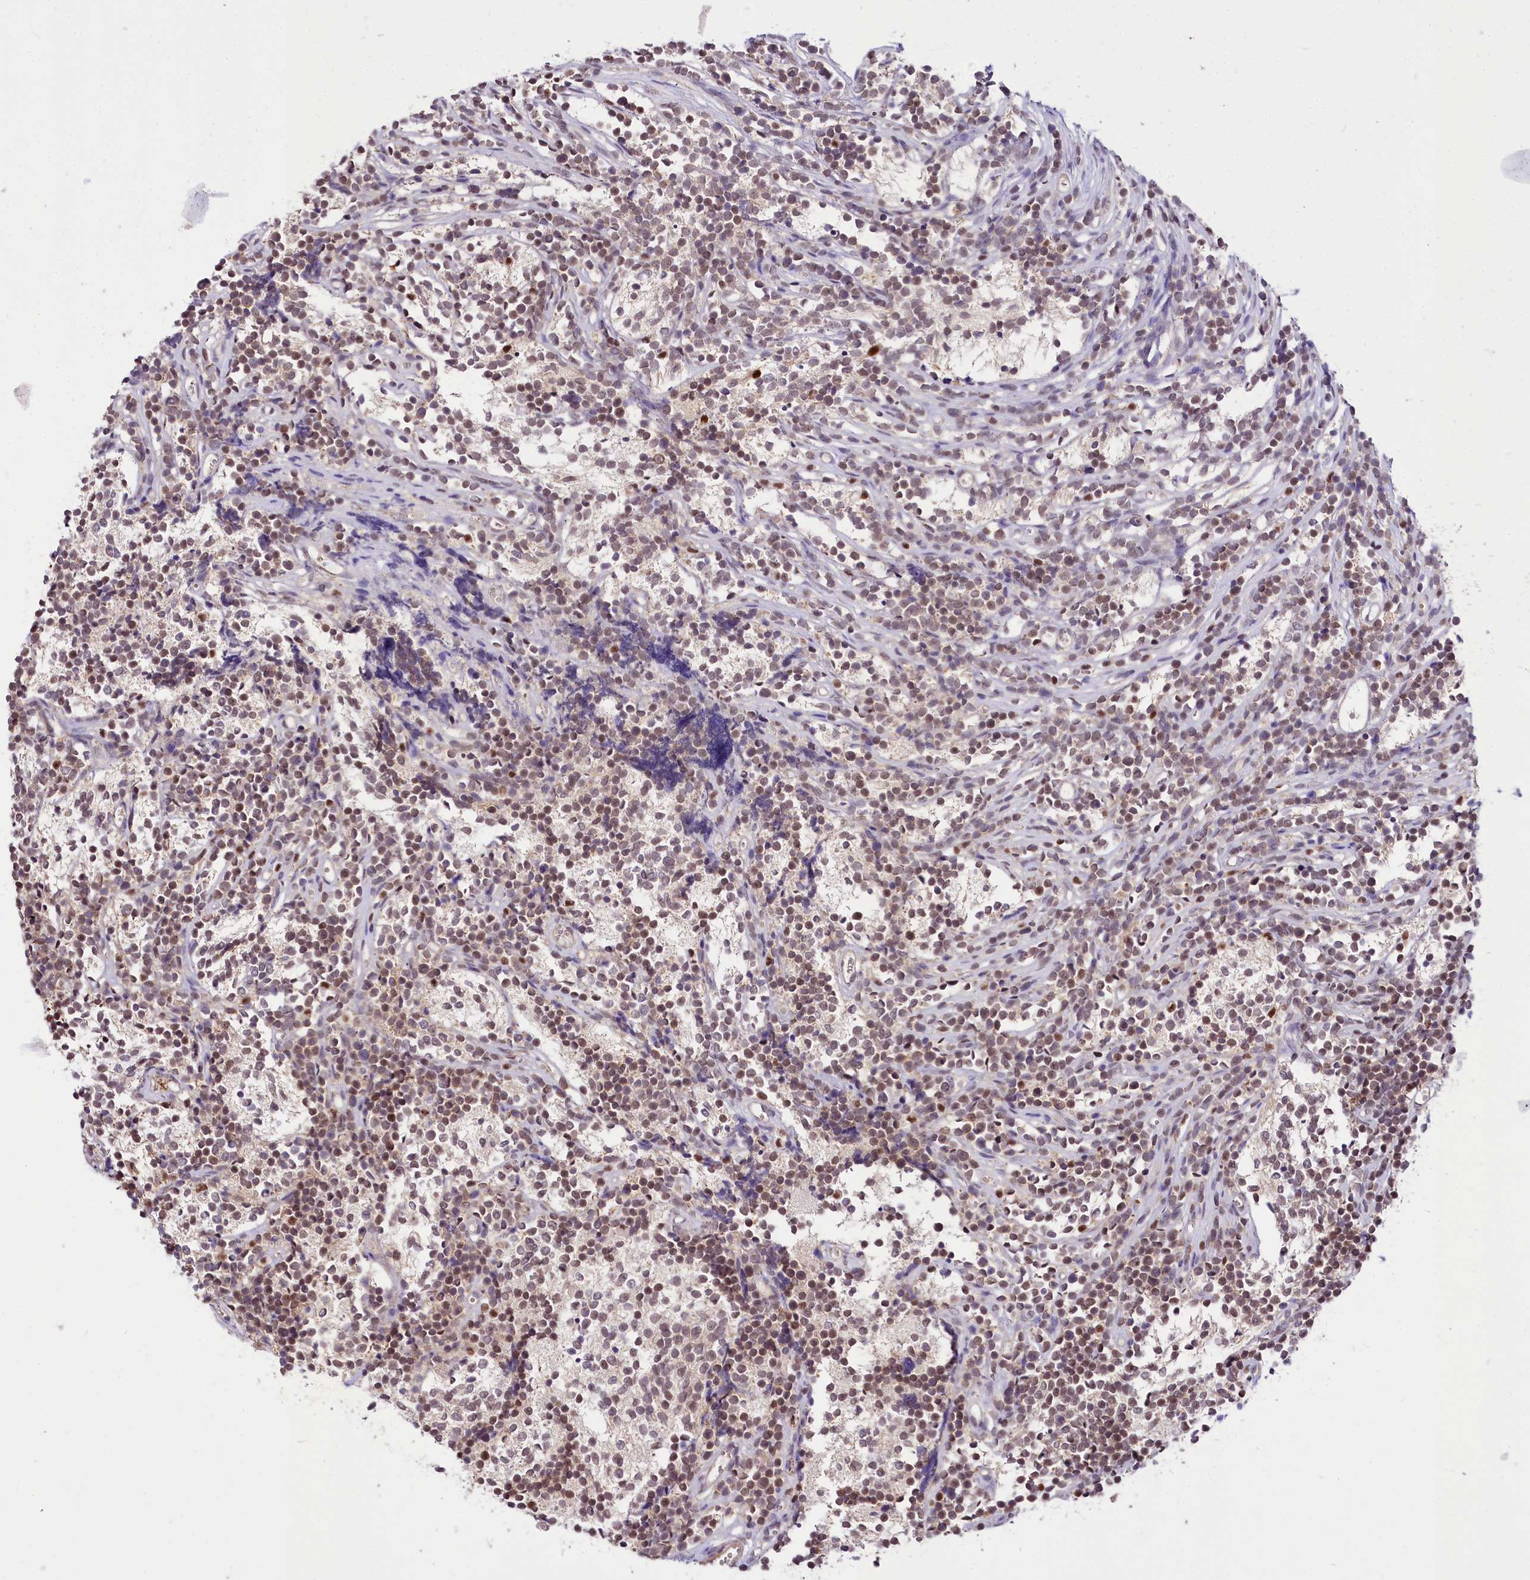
{"staining": {"intensity": "moderate", "quantity": ">75%", "location": "nuclear"}, "tissue": "glioma", "cell_type": "Tumor cells", "image_type": "cancer", "snomed": [{"axis": "morphology", "description": "Glioma, malignant, Low grade"}, {"axis": "topography", "description": "Brain"}], "caption": "Immunohistochemical staining of human low-grade glioma (malignant) displays medium levels of moderate nuclear expression in approximately >75% of tumor cells.", "gene": "GNL3L", "patient": {"sex": "female", "age": 1}}